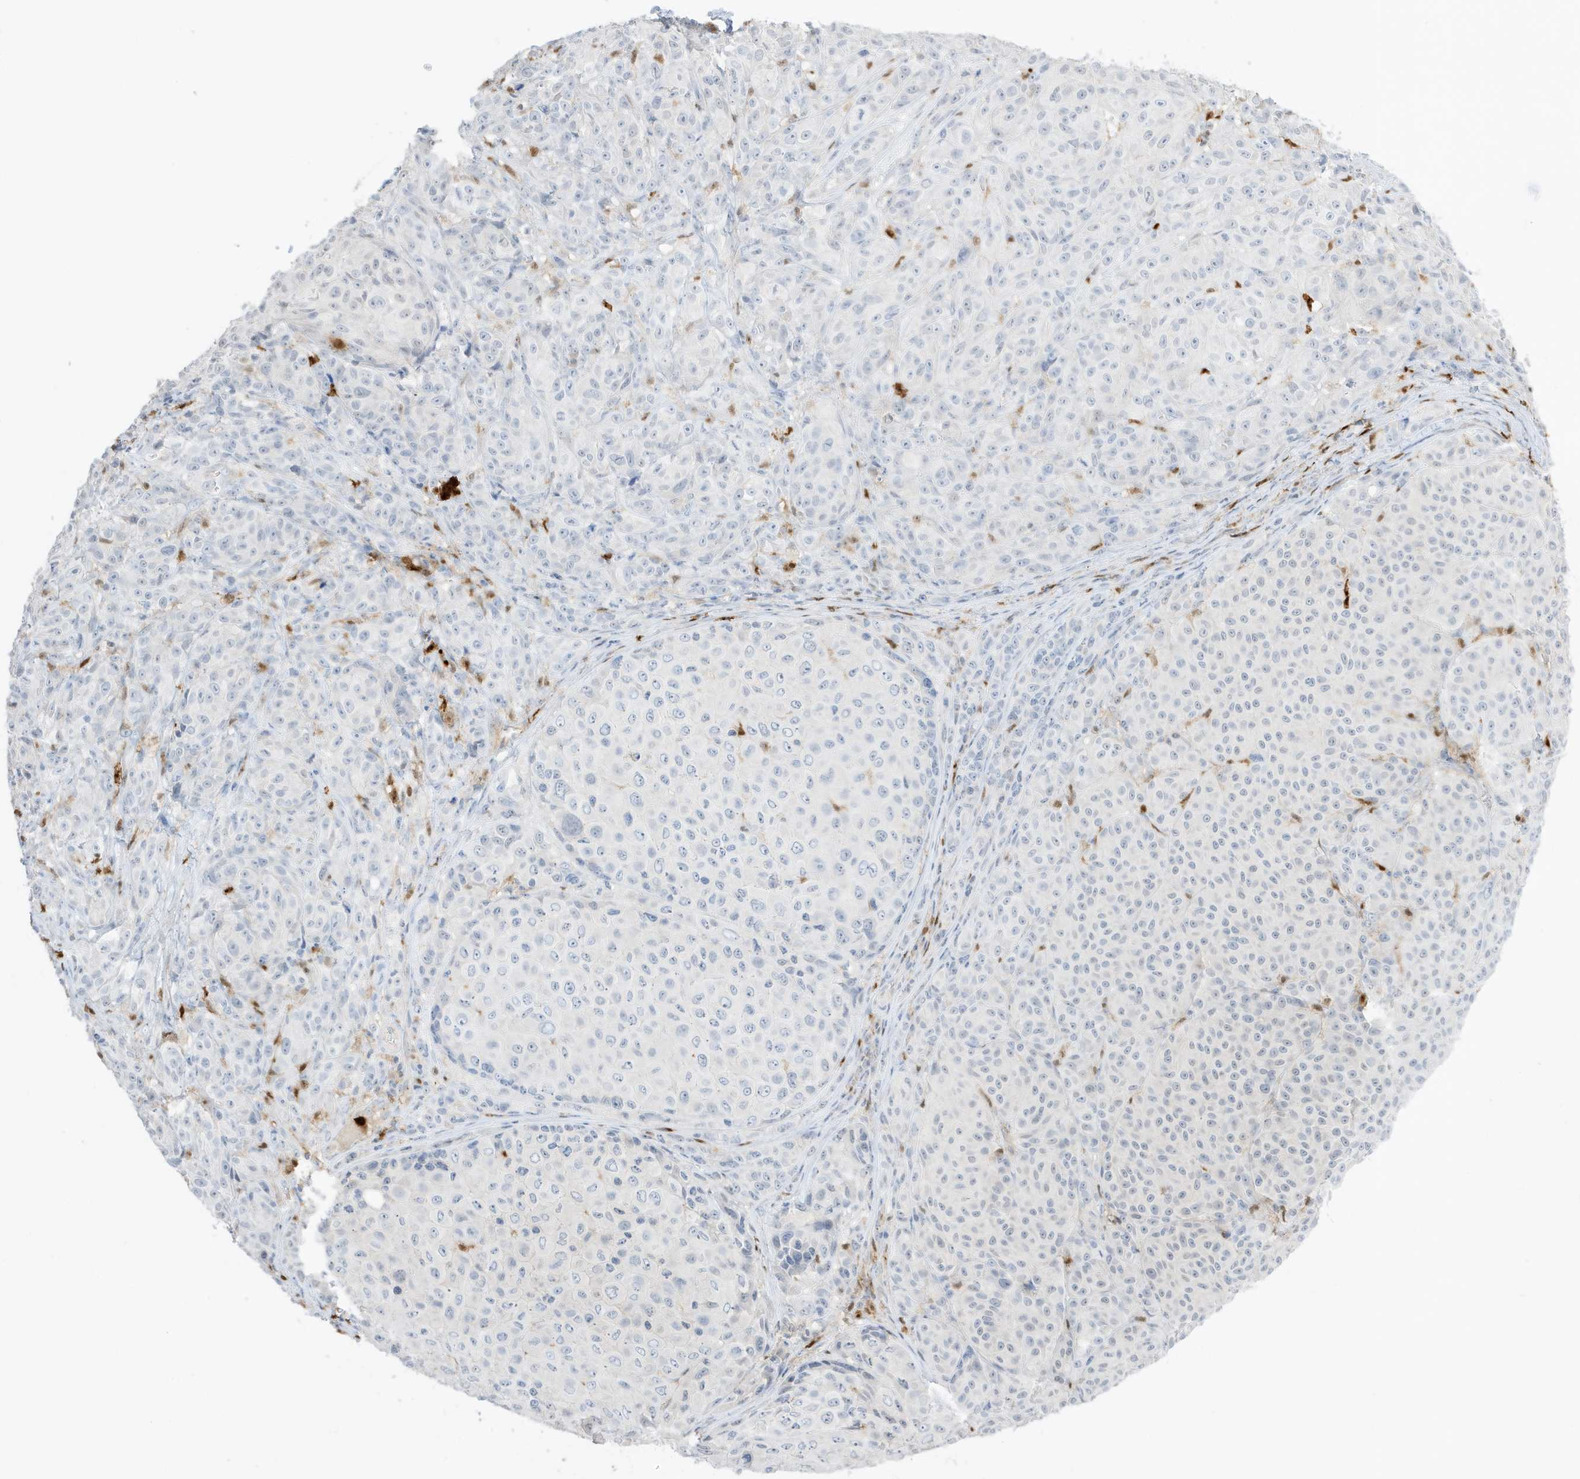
{"staining": {"intensity": "negative", "quantity": "none", "location": "none"}, "tissue": "melanoma", "cell_type": "Tumor cells", "image_type": "cancer", "snomed": [{"axis": "morphology", "description": "Malignant melanoma, NOS"}, {"axis": "topography", "description": "Skin"}], "caption": "DAB immunohistochemical staining of human malignant melanoma exhibits no significant staining in tumor cells. (Stains: DAB (3,3'-diaminobenzidine) immunohistochemistry (IHC) with hematoxylin counter stain, Microscopy: brightfield microscopy at high magnification).", "gene": "GCA", "patient": {"sex": "male", "age": 73}}